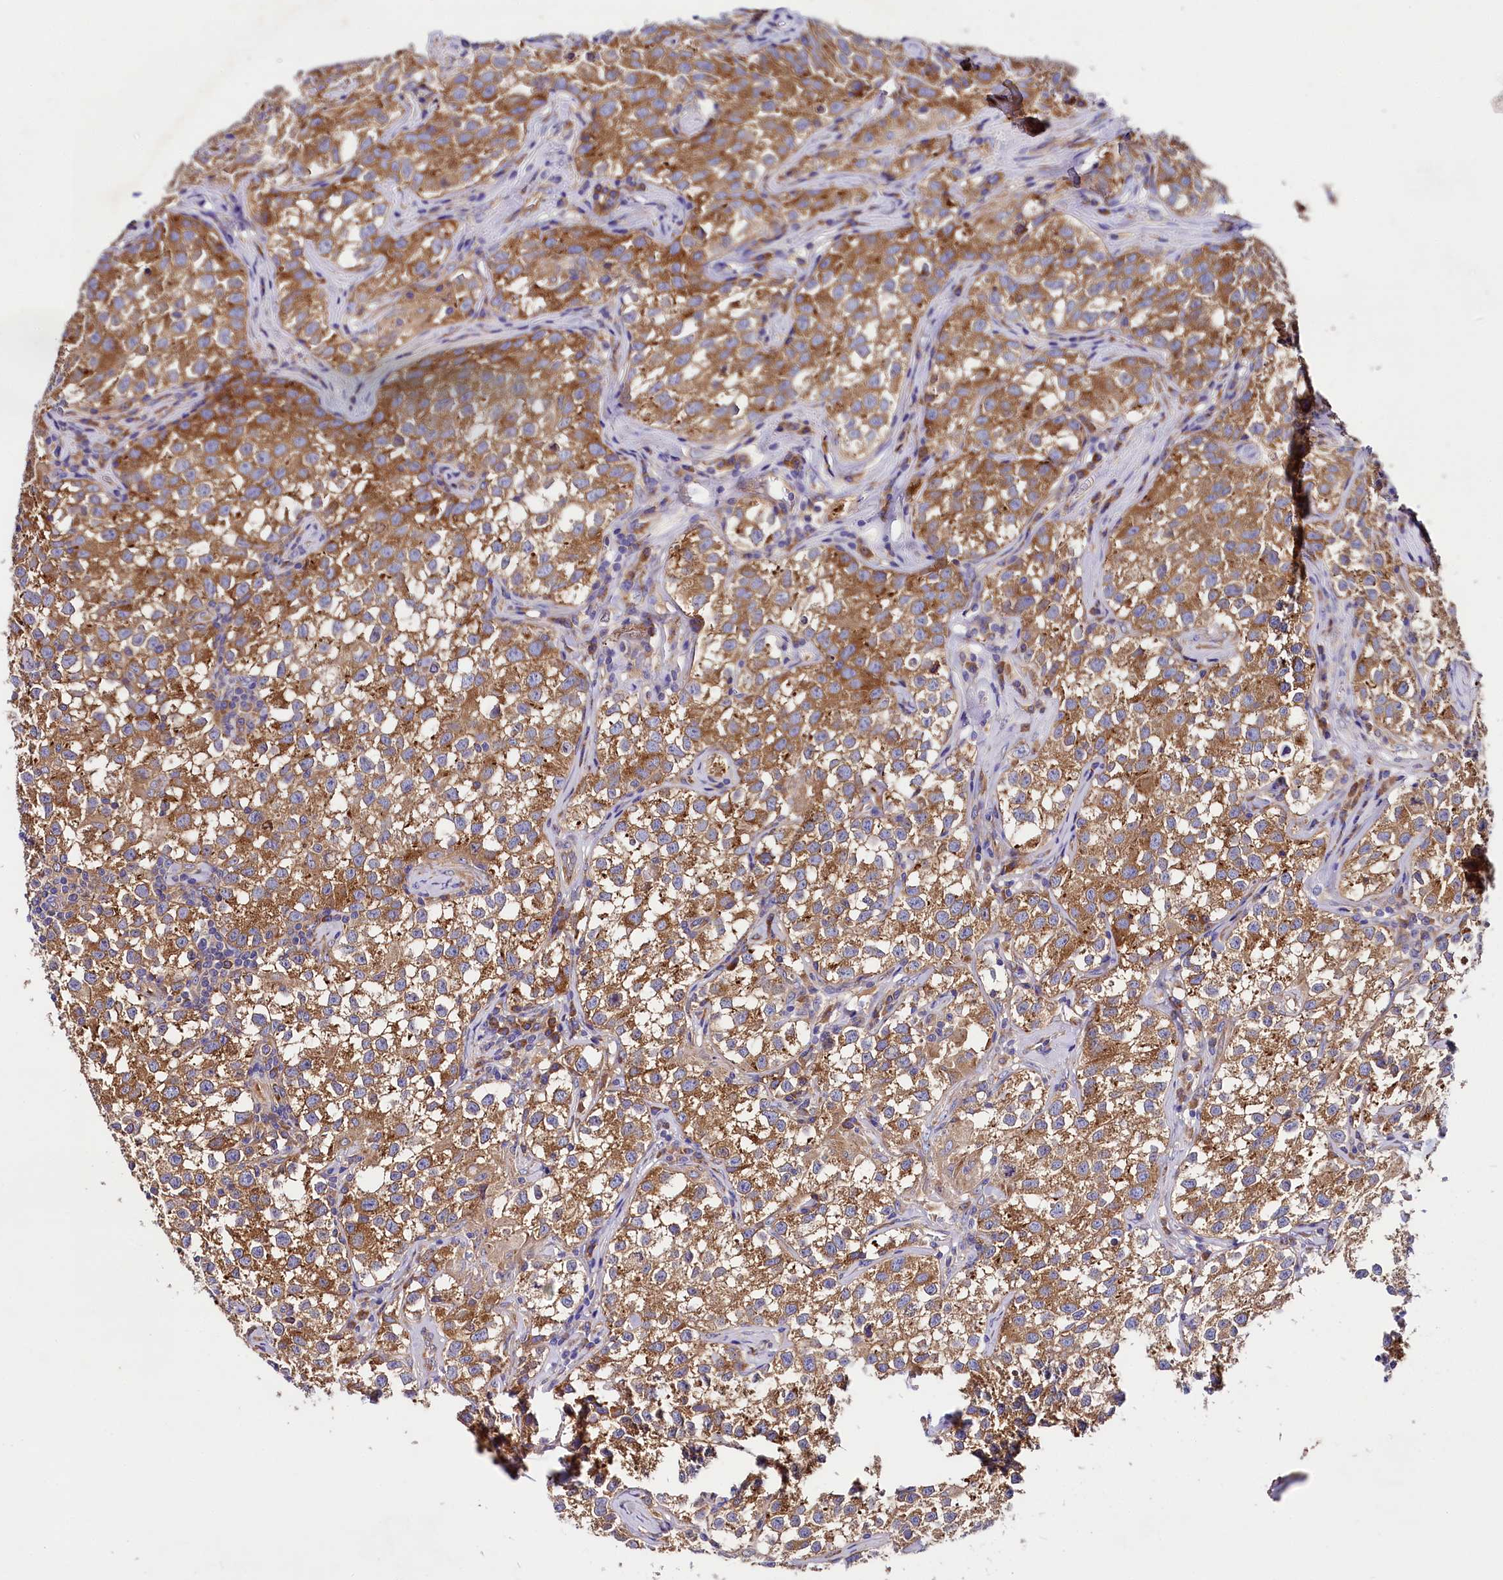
{"staining": {"intensity": "moderate", "quantity": ">75%", "location": "cytoplasmic/membranous"}, "tissue": "testis cancer", "cell_type": "Tumor cells", "image_type": "cancer", "snomed": [{"axis": "morphology", "description": "Seminoma, NOS"}, {"axis": "morphology", "description": "Carcinoma, Embryonal, NOS"}, {"axis": "topography", "description": "Testis"}], "caption": "This is a micrograph of immunohistochemistry staining of seminoma (testis), which shows moderate positivity in the cytoplasmic/membranous of tumor cells.", "gene": "QARS1", "patient": {"sex": "male", "age": 43}}